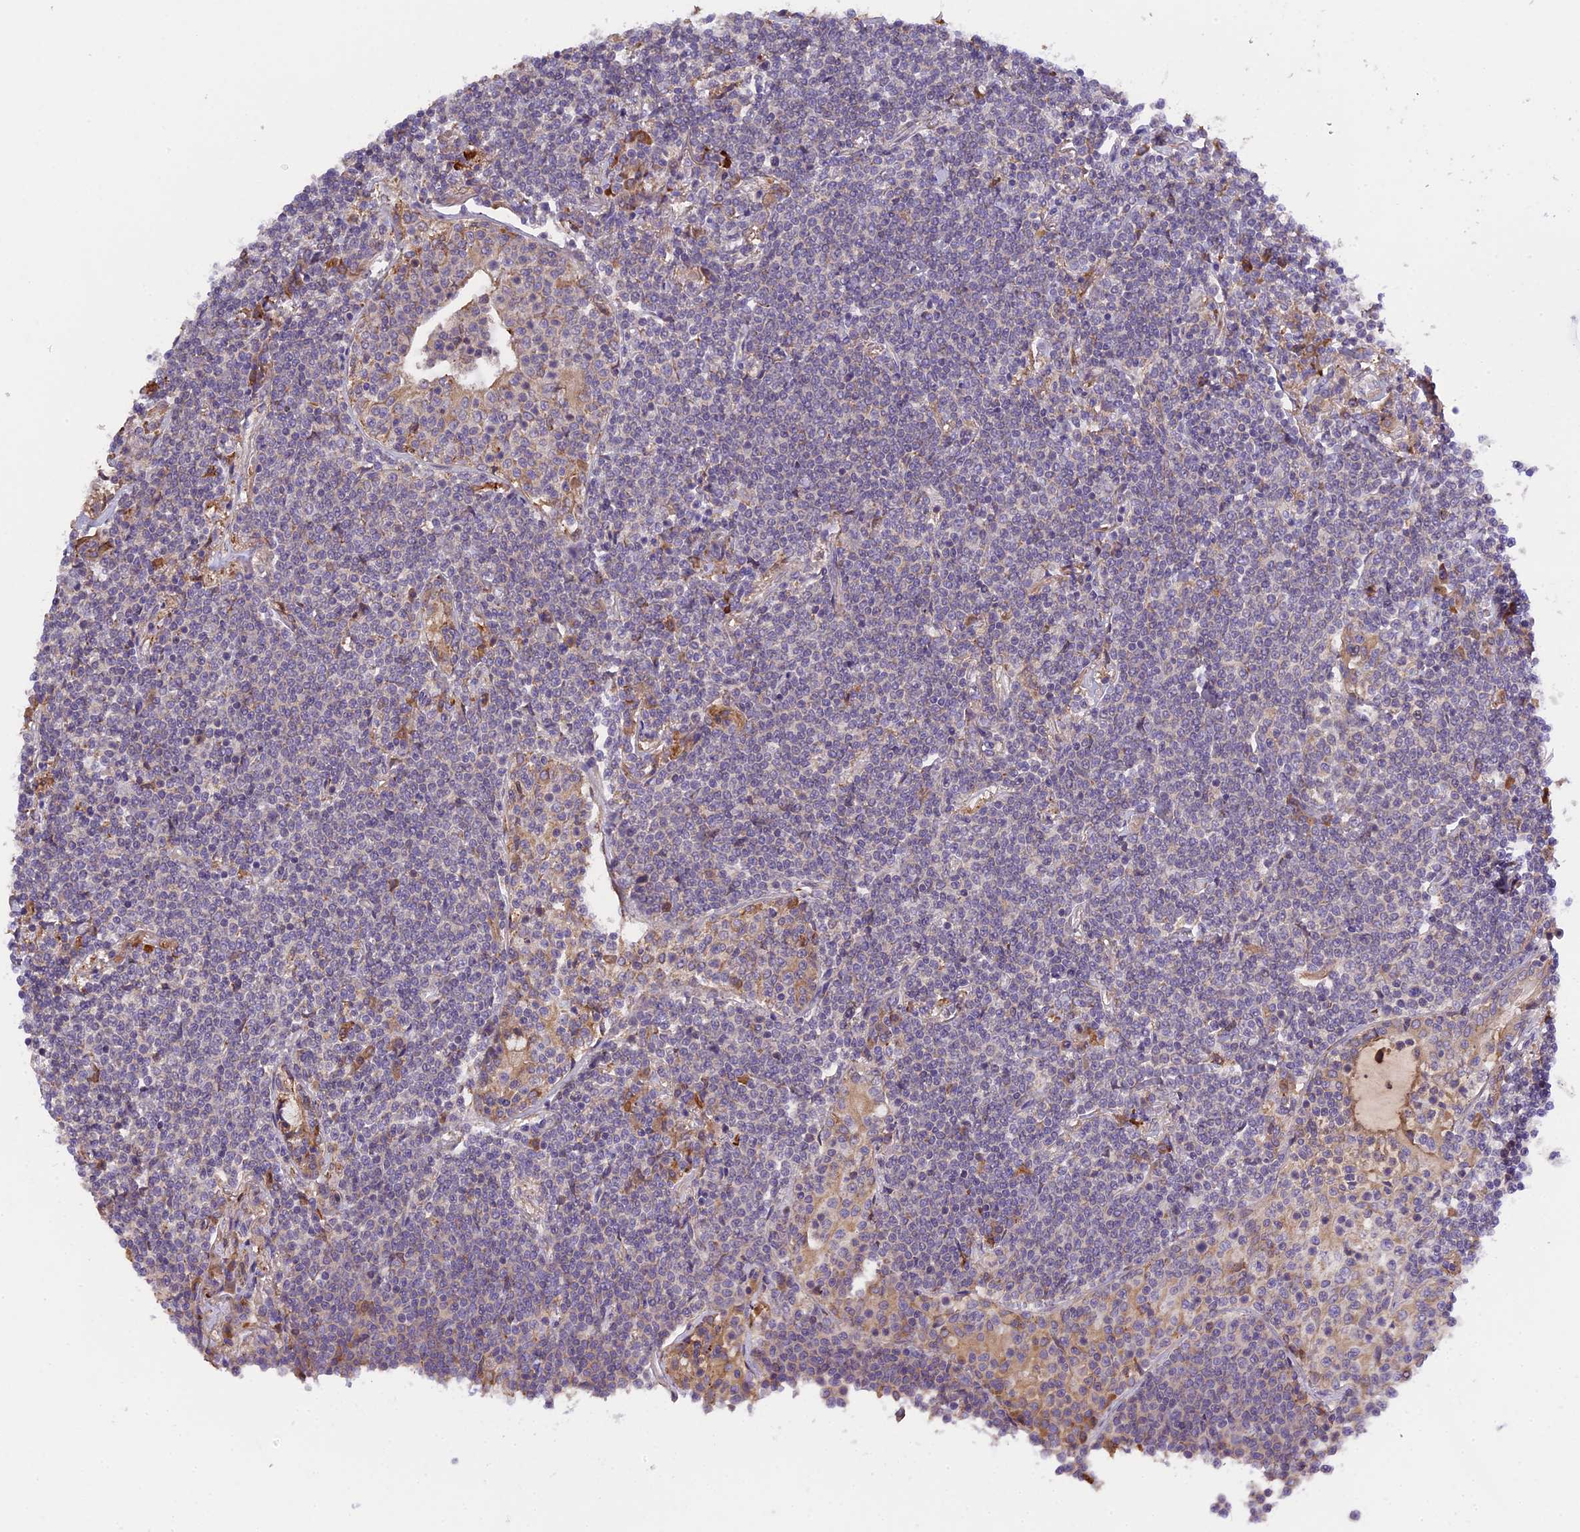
{"staining": {"intensity": "negative", "quantity": "none", "location": "none"}, "tissue": "lymphoma", "cell_type": "Tumor cells", "image_type": "cancer", "snomed": [{"axis": "morphology", "description": "Malignant lymphoma, non-Hodgkin's type, Low grade"}, {"axis": "topography", "description": "Lung"}], "caption": "An immunohistochemistry (IHC) micrograph of lymphoma is shown. There is no staining in tumor cells of lymphoma.", "gene": "ABCC10", "patient": {"sex": "female", "age": 71}}